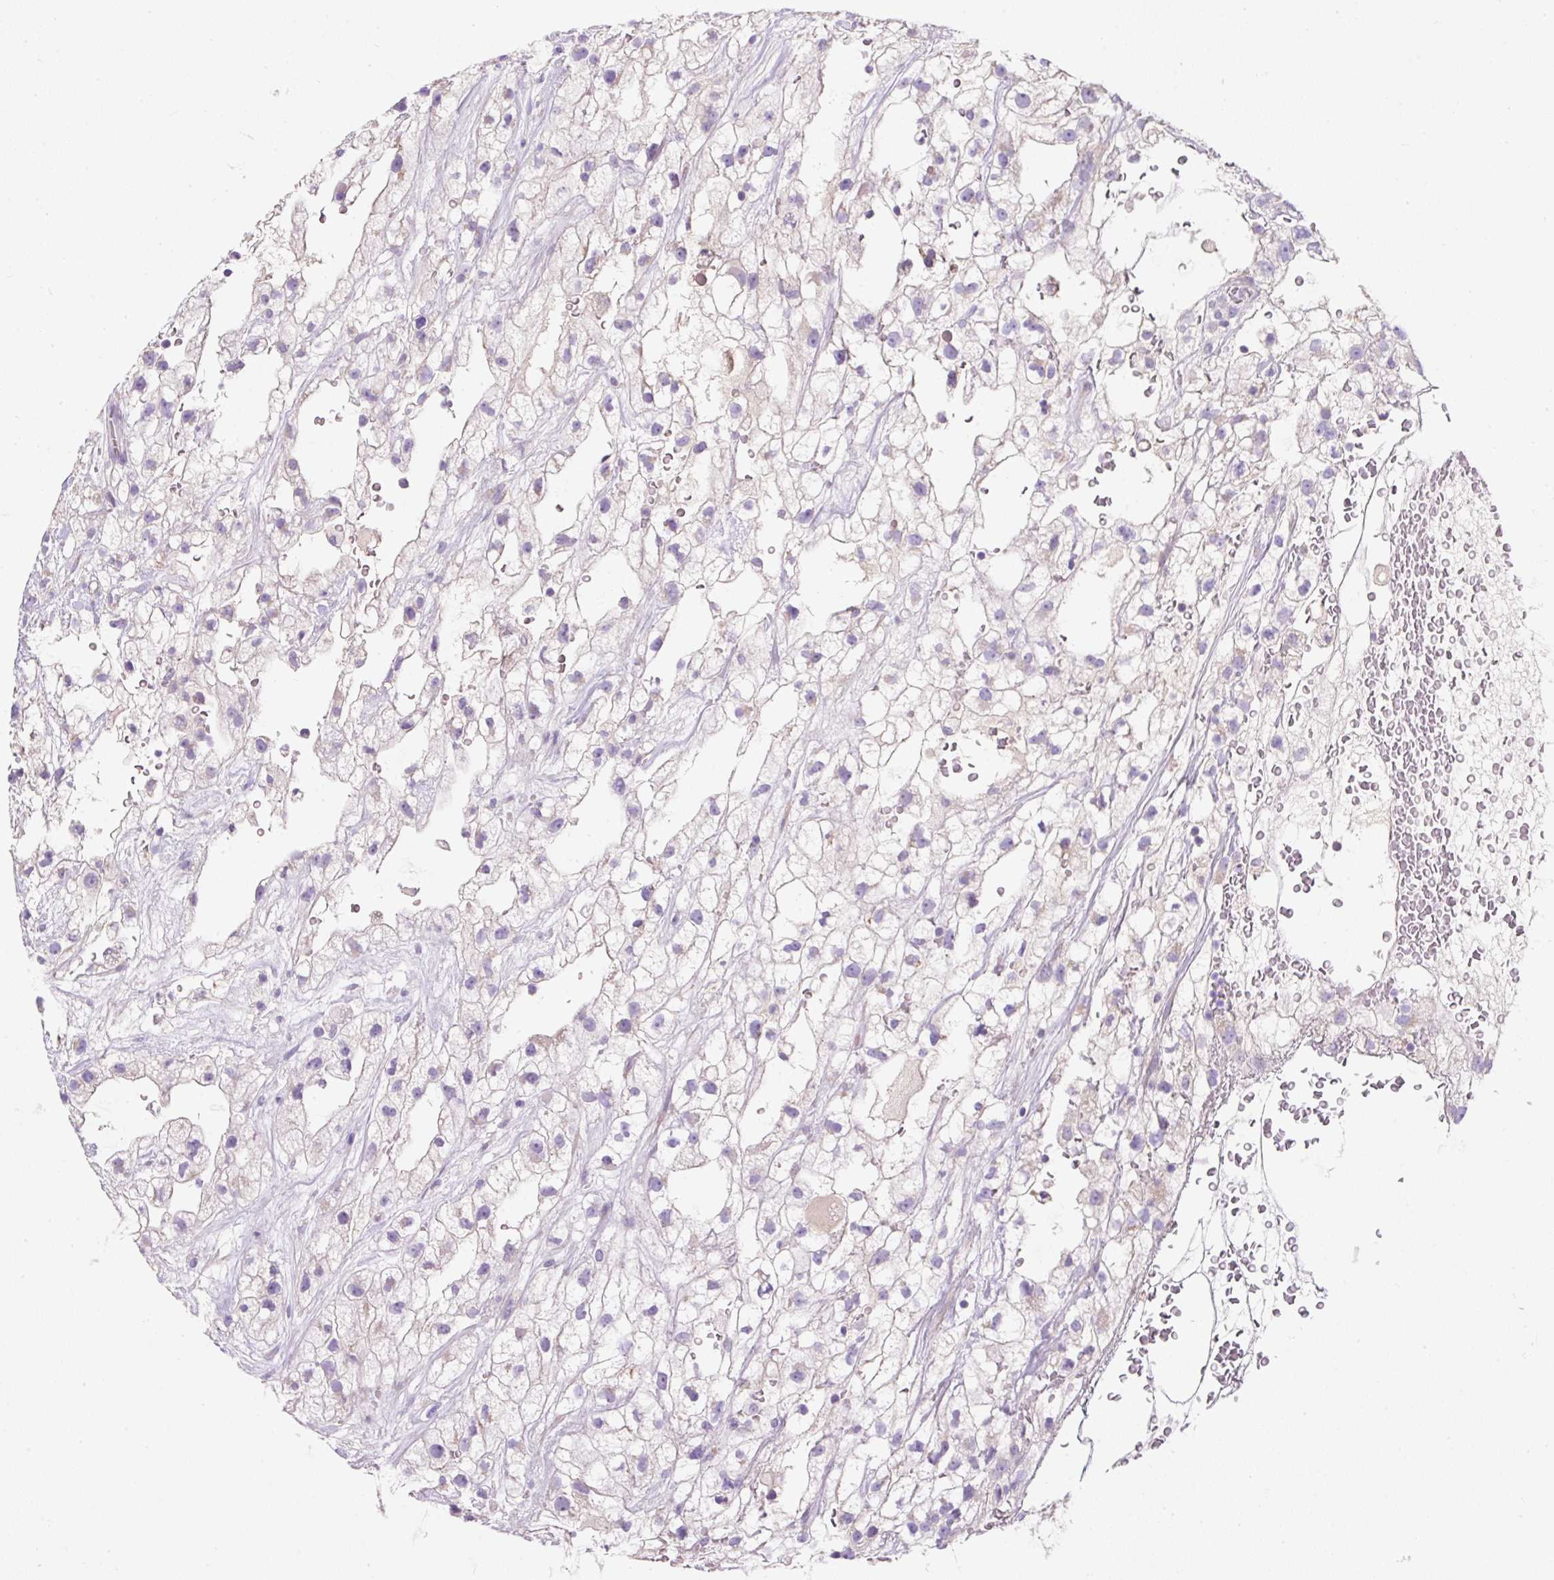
{"staining": {"intensity": "negative", "quantity": "none", "location": "none"}, "tissue": "renal cancer", "cell_type": "Tumor cells", "image_type": "cancer", "snomed": [{"axis": "morphology", "description": "Adenocarcinoma, NOS"}, {"axis": "topography", "description": "Kidney"}], "caption": "This image is of renal cancer stained with immunohistochemistry to label a protein in brown with the nuclei are counter-stained blue. There is no staining in tumor cells. (DAB immunohistochemistry with hematoxylin counter stain).", "gene": "SUSD5", "patient": {"sex": "male", "age": 59}}